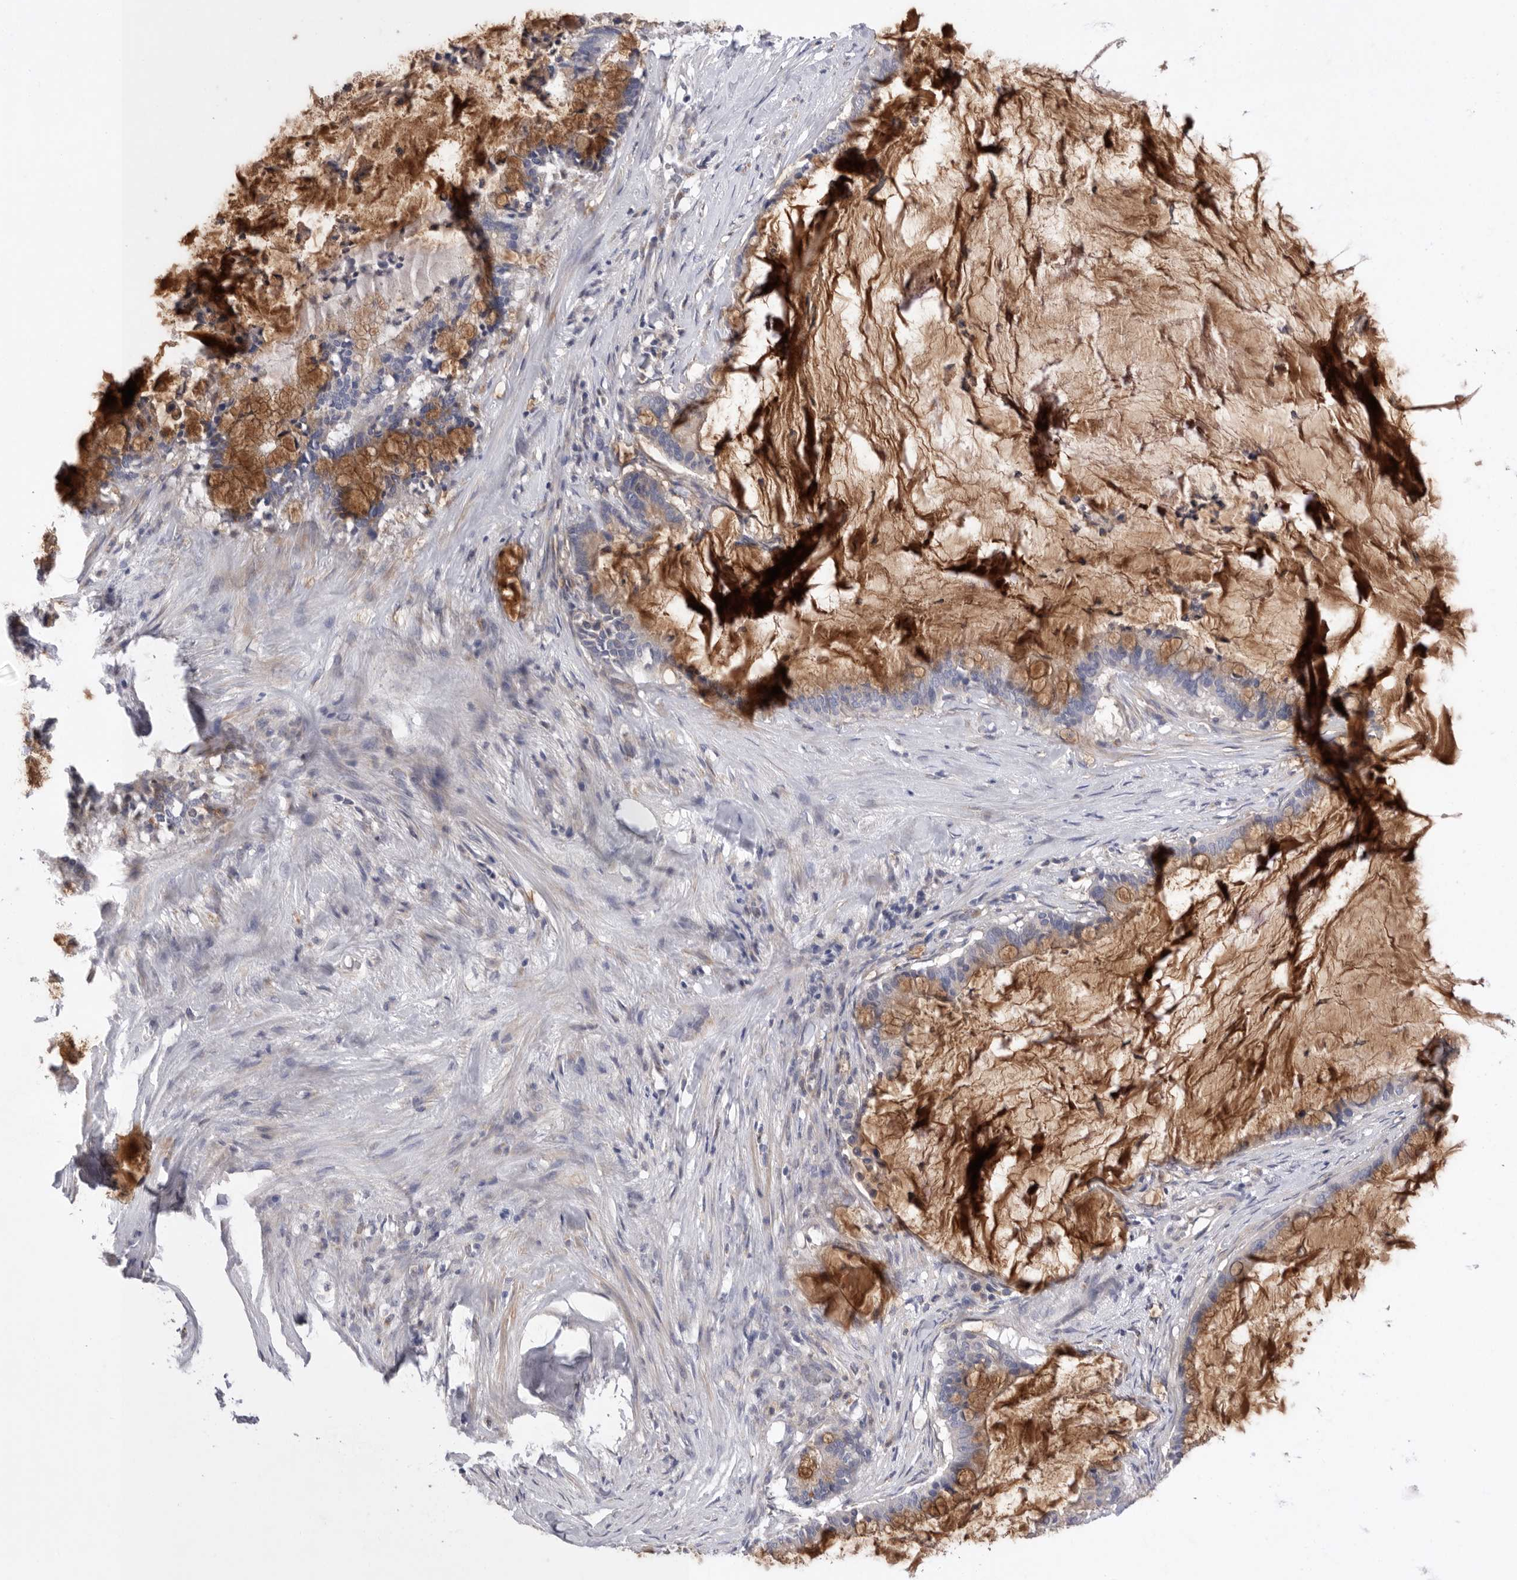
{"staining": {"intensity": "moderate", "quantity": "25%-75%", "location": "cytoplasmic/membranous"}, "tissue": "pancreatic cancer", "cell_type": "Tumor cells", "image_type": "cancer", "snomed": [{"axis": "morphology", "description": "Adenocarcinoma, NOS"}, {"axis": "topography", "description": "Pancreas"}], "caption": "Moderate cytoplasmic/membranous protein positivity is identified in approximately 25%-75% of tumor cells in pancreatic cancer.", "gene": "CCDC126", "patient": {"sex": "male", "age": 41}}